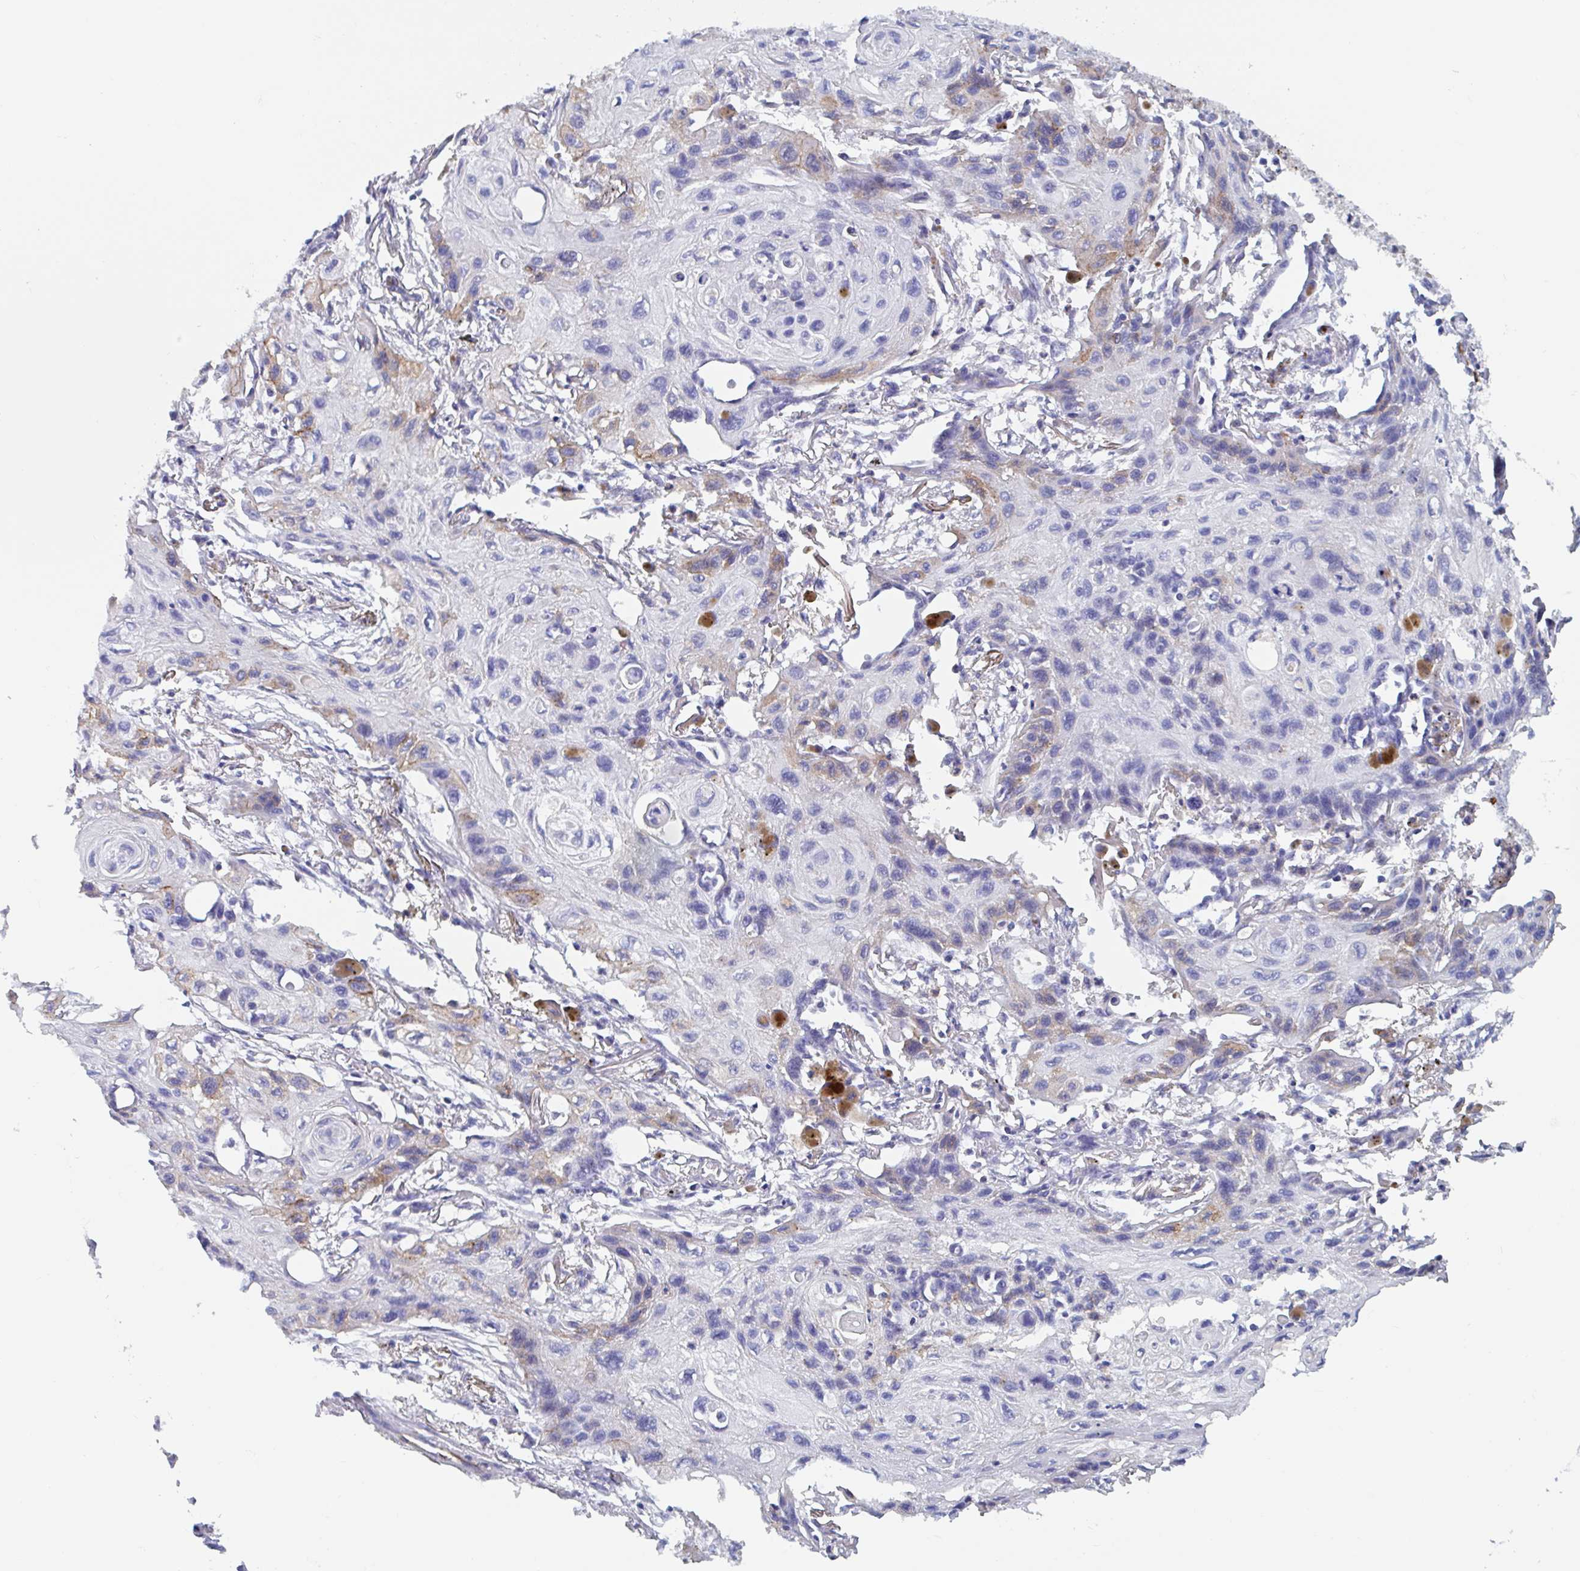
{"staining": {"intensity": "moderate", "quantity": "<25%", "location": "cytoplasmic/membranous"}, "tissue": "lung cancer", "cell_type": "Tumor cells", "image_type": "cancer", "snomed": [{"axis": "morphology", "description": "Squamous cell carcinoma, NOS"}, {"axis": "topography", "description": "Lung"}], "caption": "Human lung cancer stained with a brown dye reveals moderate cytoplasmic/membranous positive positivity in about <25% of tumor cells.", "gene": "ZNHIT2", "patient": {"sex": "male", "age": 71}}